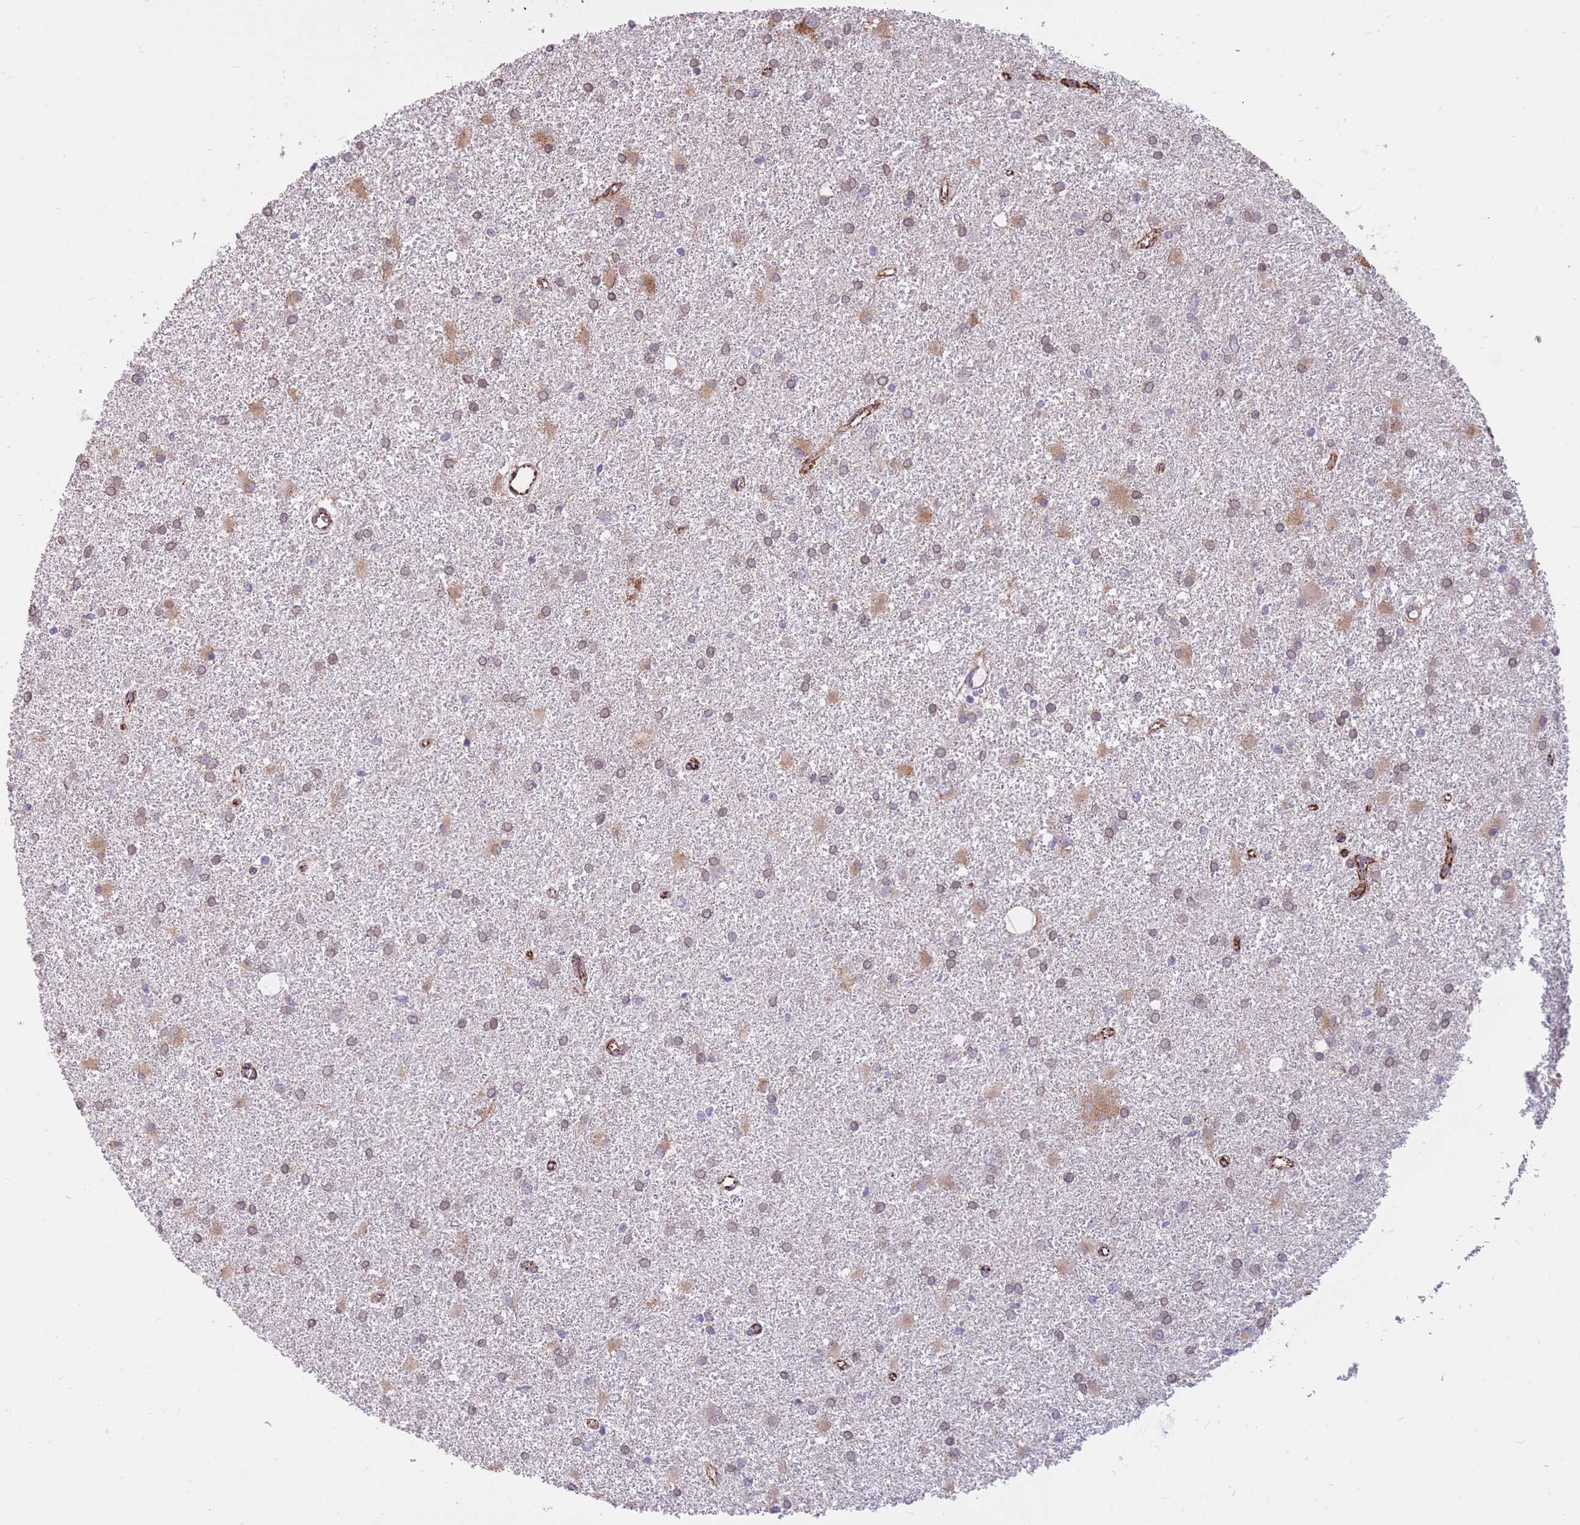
{"staining": {"intensity": "weak", "quantity": "25%-75%", "location": "cytoplasmic/membranous"}, "tissue": "glioma", "cell_type": "Tumor cells", "image_type": "cancer", "snomed": [{"axis": "morphology", "description": "Glioma, malignant, High grade"}, {"axis": "topography", "description": "Brain"}], "caption": "This is an image of immunohistochemistry (IHC) staining of high-grade glioma (malignant), which shows weak staining in the cytoplasmic/membranous of tumor cells.", "gene": "RNF170", "patient": {"sex": "female", "age": 50}}